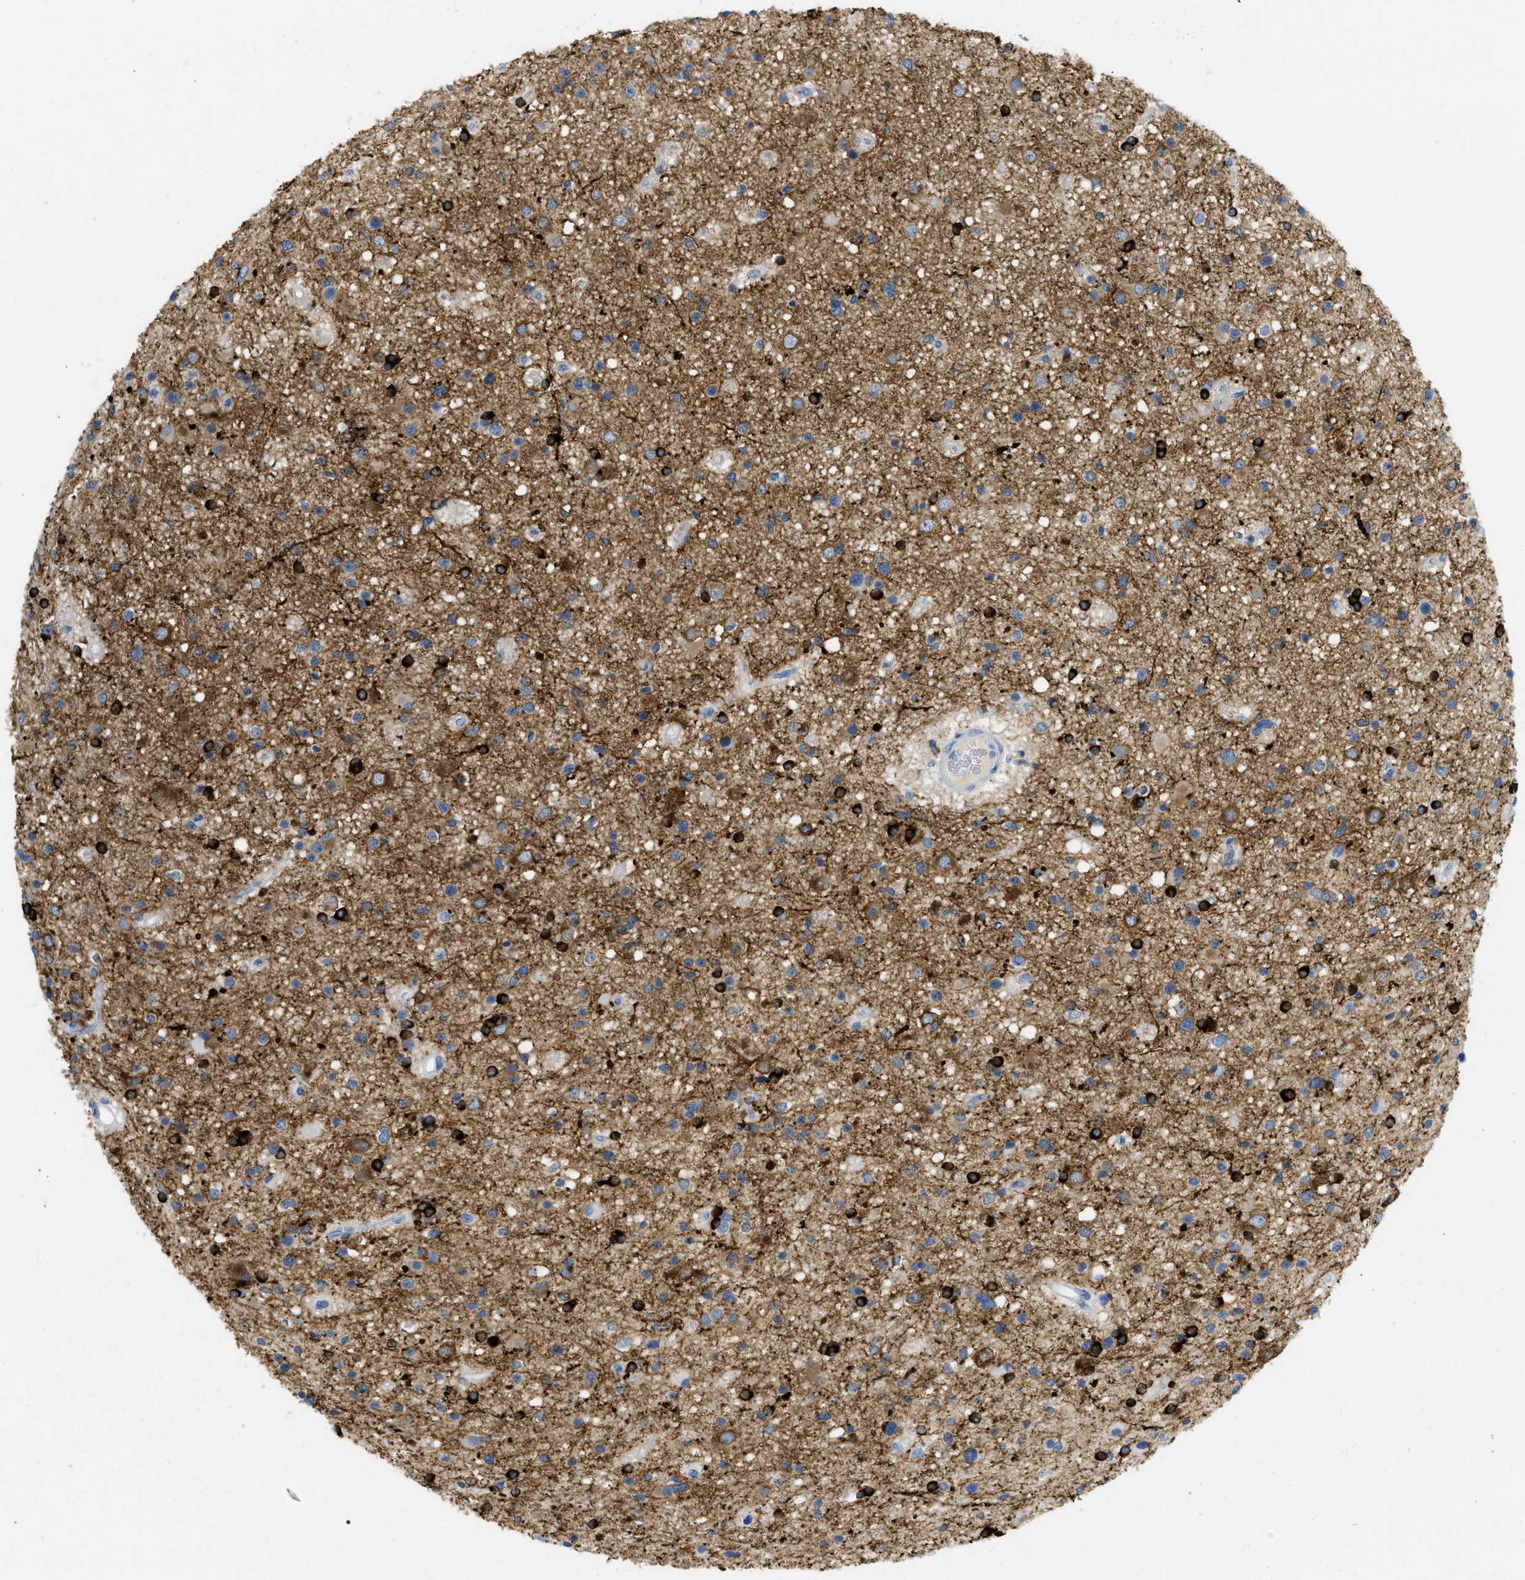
{"staining": {"intensity": "strong", "quantity": ">75%", "location": "cytoplasmic/membranous"}, "tissue": "glioma", "cell_type": "Tumor cells", "image_type": "cancer", "snomed": [{"axis": "morphology", "description": "Glioma, malignant, High grade"}, {"axis": "topography", "description": "Brain"}], "caption": "IHC (DAB) staining of high-grade glioma (malignant) displays strong cytoplasmic/membranous protein positivity in approximately >75% of tumor cells.", "gene": "CNNM4", "patient": {"sex": "male", "age": 33}}